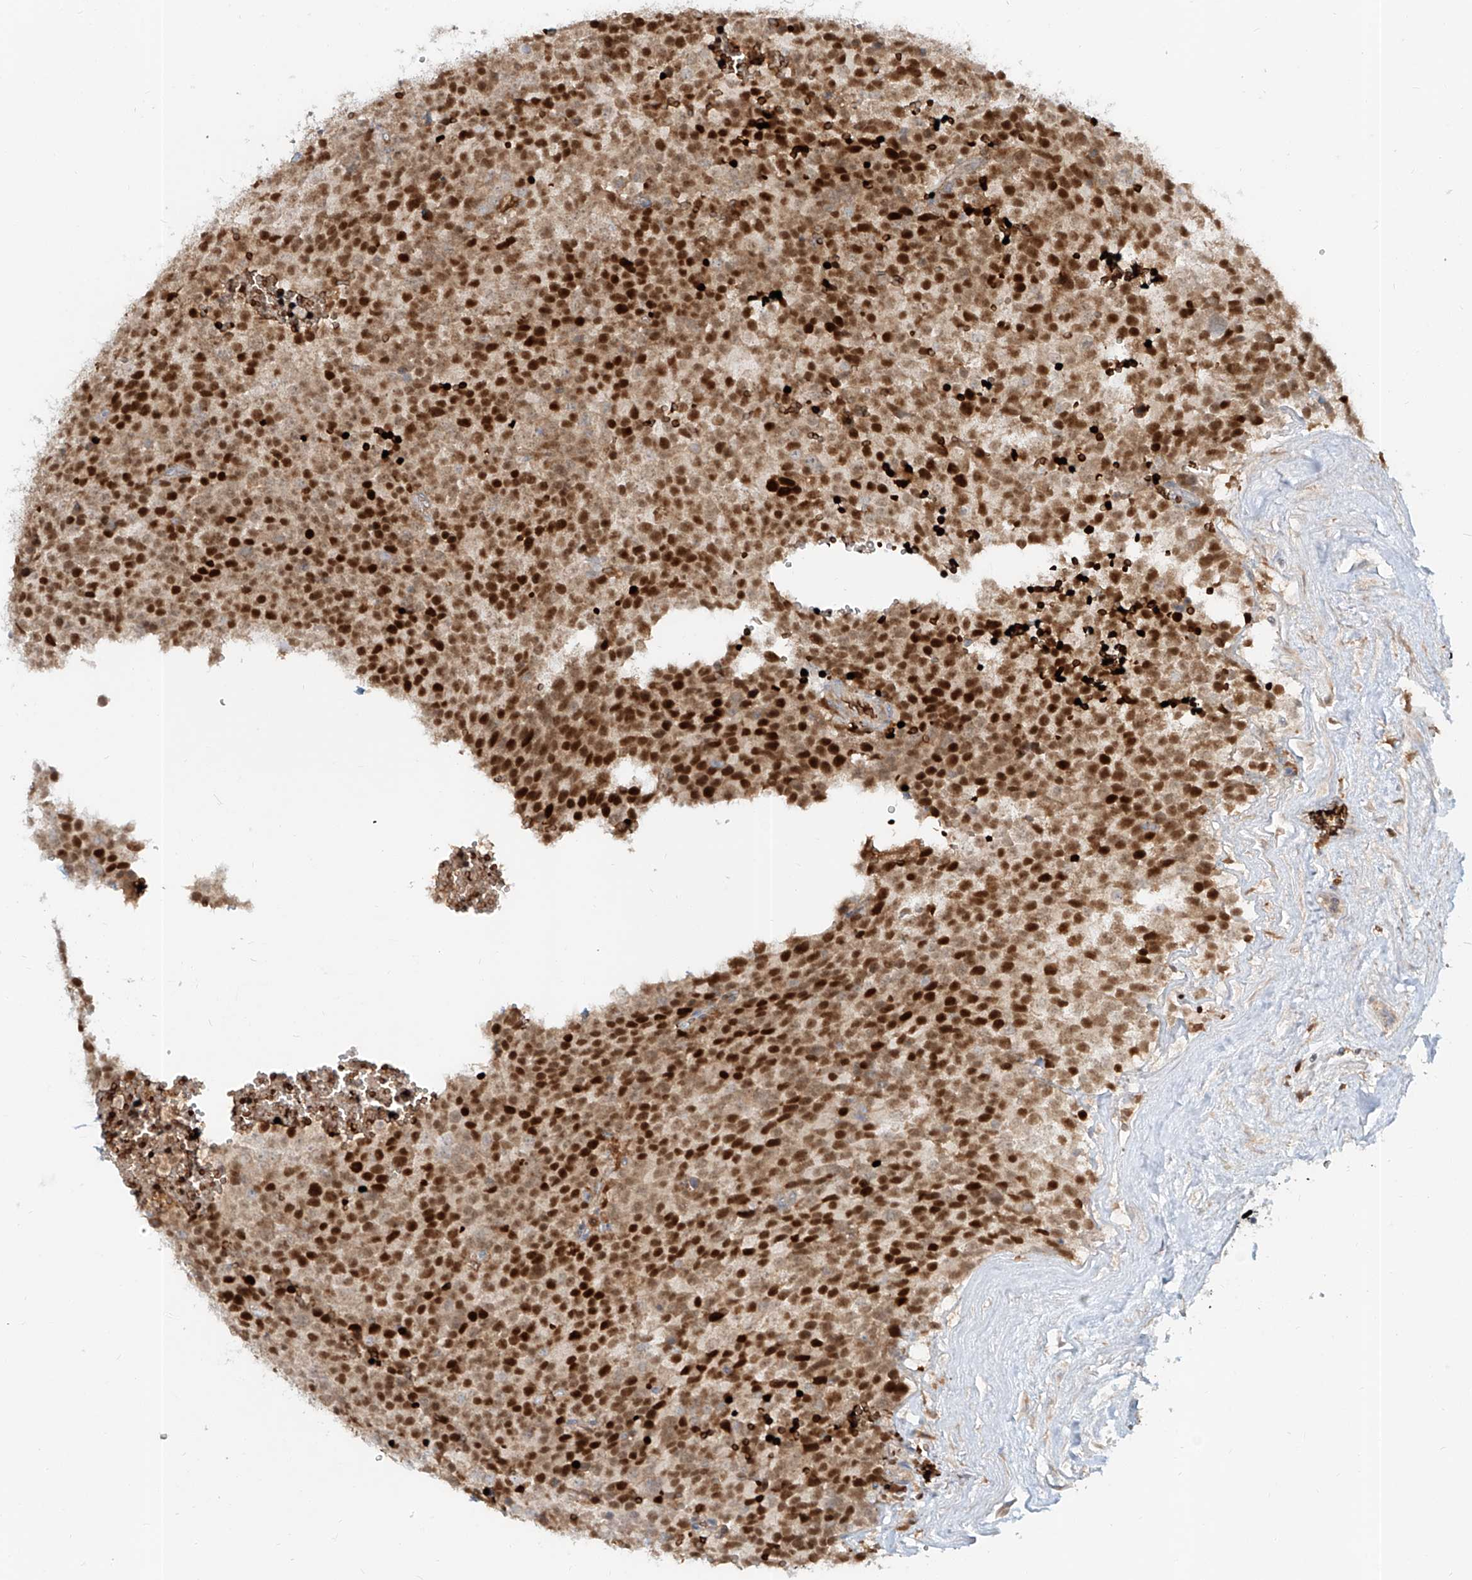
{"staining": {"intensity": "strong", "quantity": ">75%", "location": "nuclear"}, "tissue": "testis cancer", "cell_type": "Tumor cells", "image_type": "cancer", "snomed": [{"axis": "morphology", "description": "Seminoma, NOS"}, {"axis": "topography", "description": "Testis"}], "caption": "Immunohistochemistry staining of testis seminoma, which exhibits high levels of strong nuclear positivity in about >75% of tumor cells indicating strong nuclear protein positivity. The staining was performed using DAB (brown) for protein detection and nuclei were counterstained in hematoxylin (blue).", "gene": "FGD2", "patient": {"sex": "male", "age": 71}}